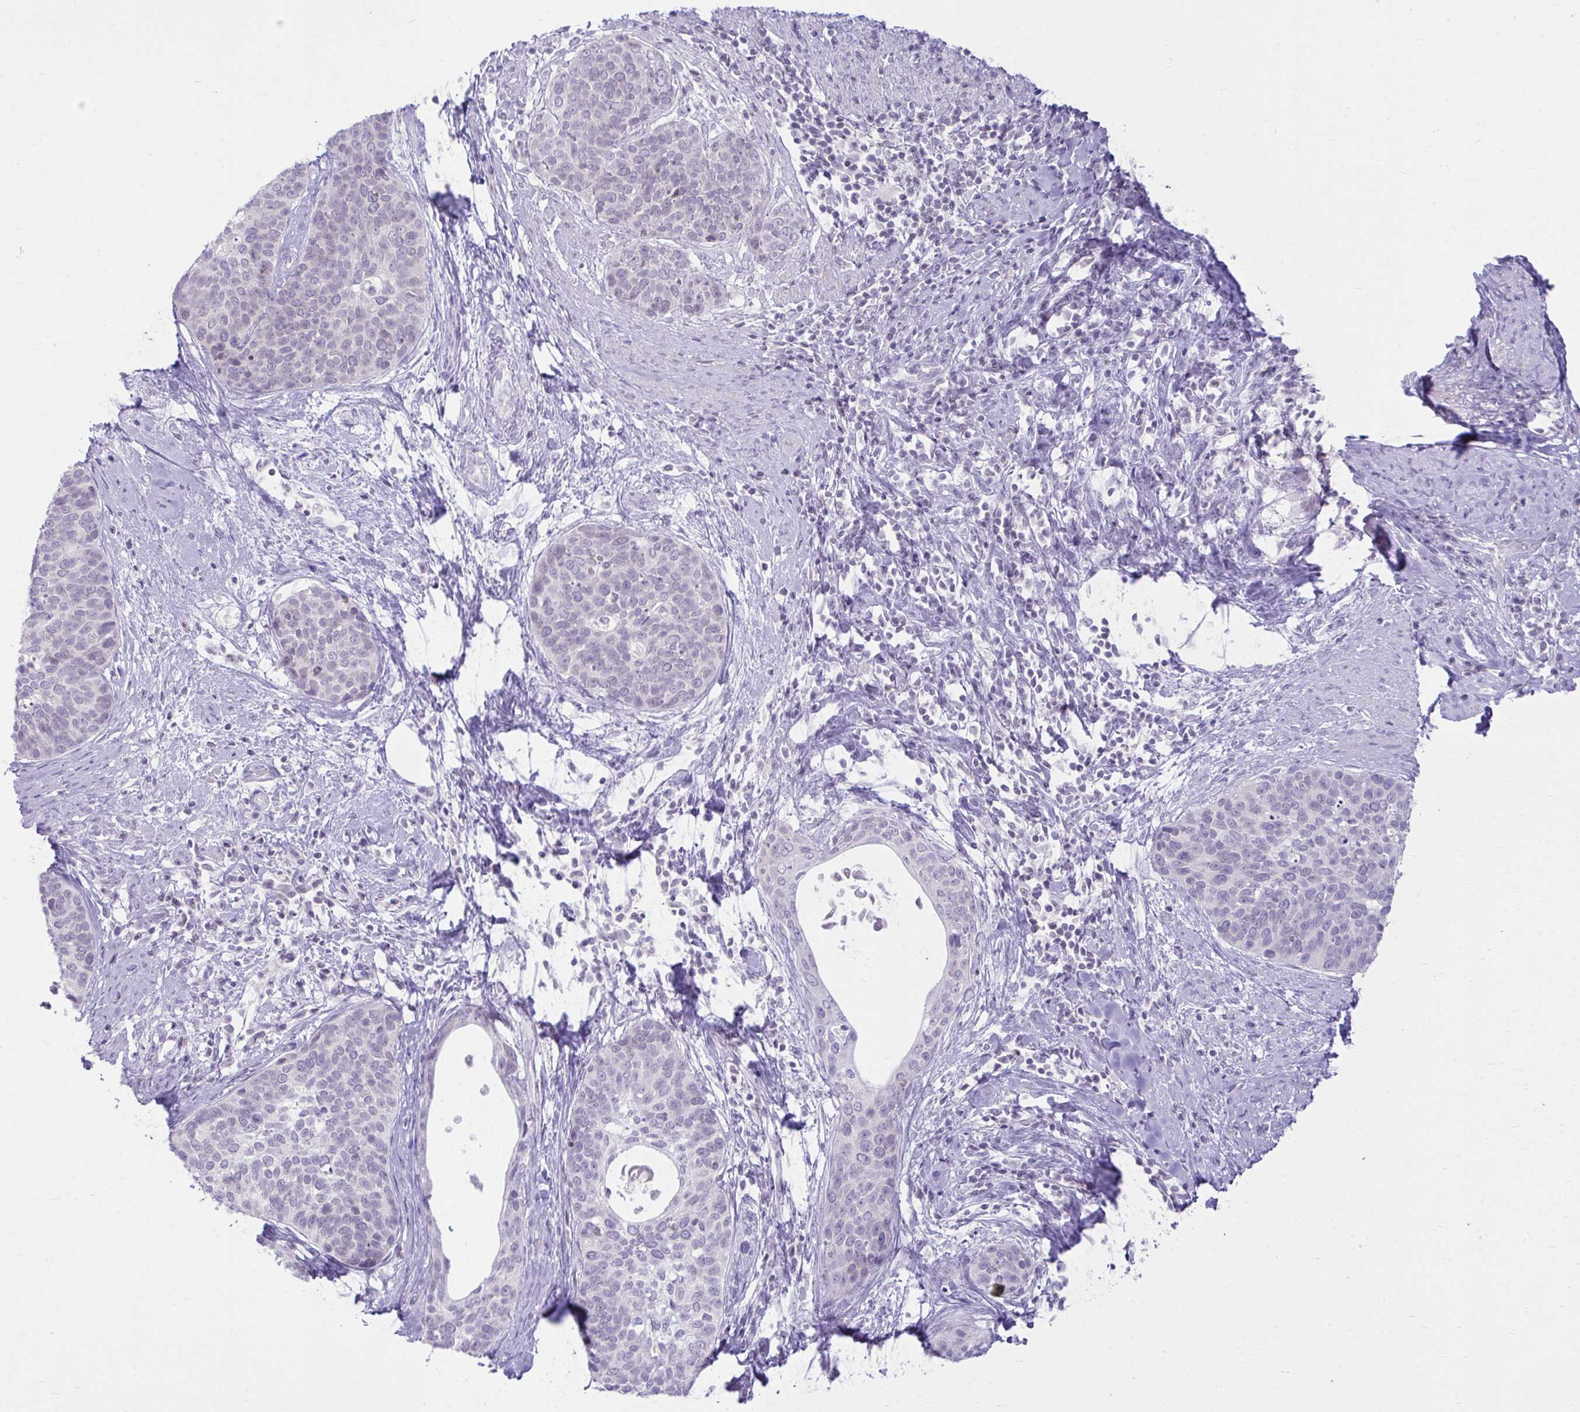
{"staining": {"intensity": "negative", "quantity": "none", "location": "none"}, "tissue": "cervical cancer", "cell_type": "Tumor cells", "image_type": "cancer", "snomed": [{"axis": "morphology", "description": "Squamous cell carcinoma, NOS"}, {"axis": "topography", "description": "Cervix"}], "caption": "Immunohistochemistry histopathology image of neoplastic tissue: cervical squamous cell carcinoma stained with DAB displays no significant protein positivity in tumor cells.", "gene": "OR7A5", "patient": {"sex": "female", "age": 69}}